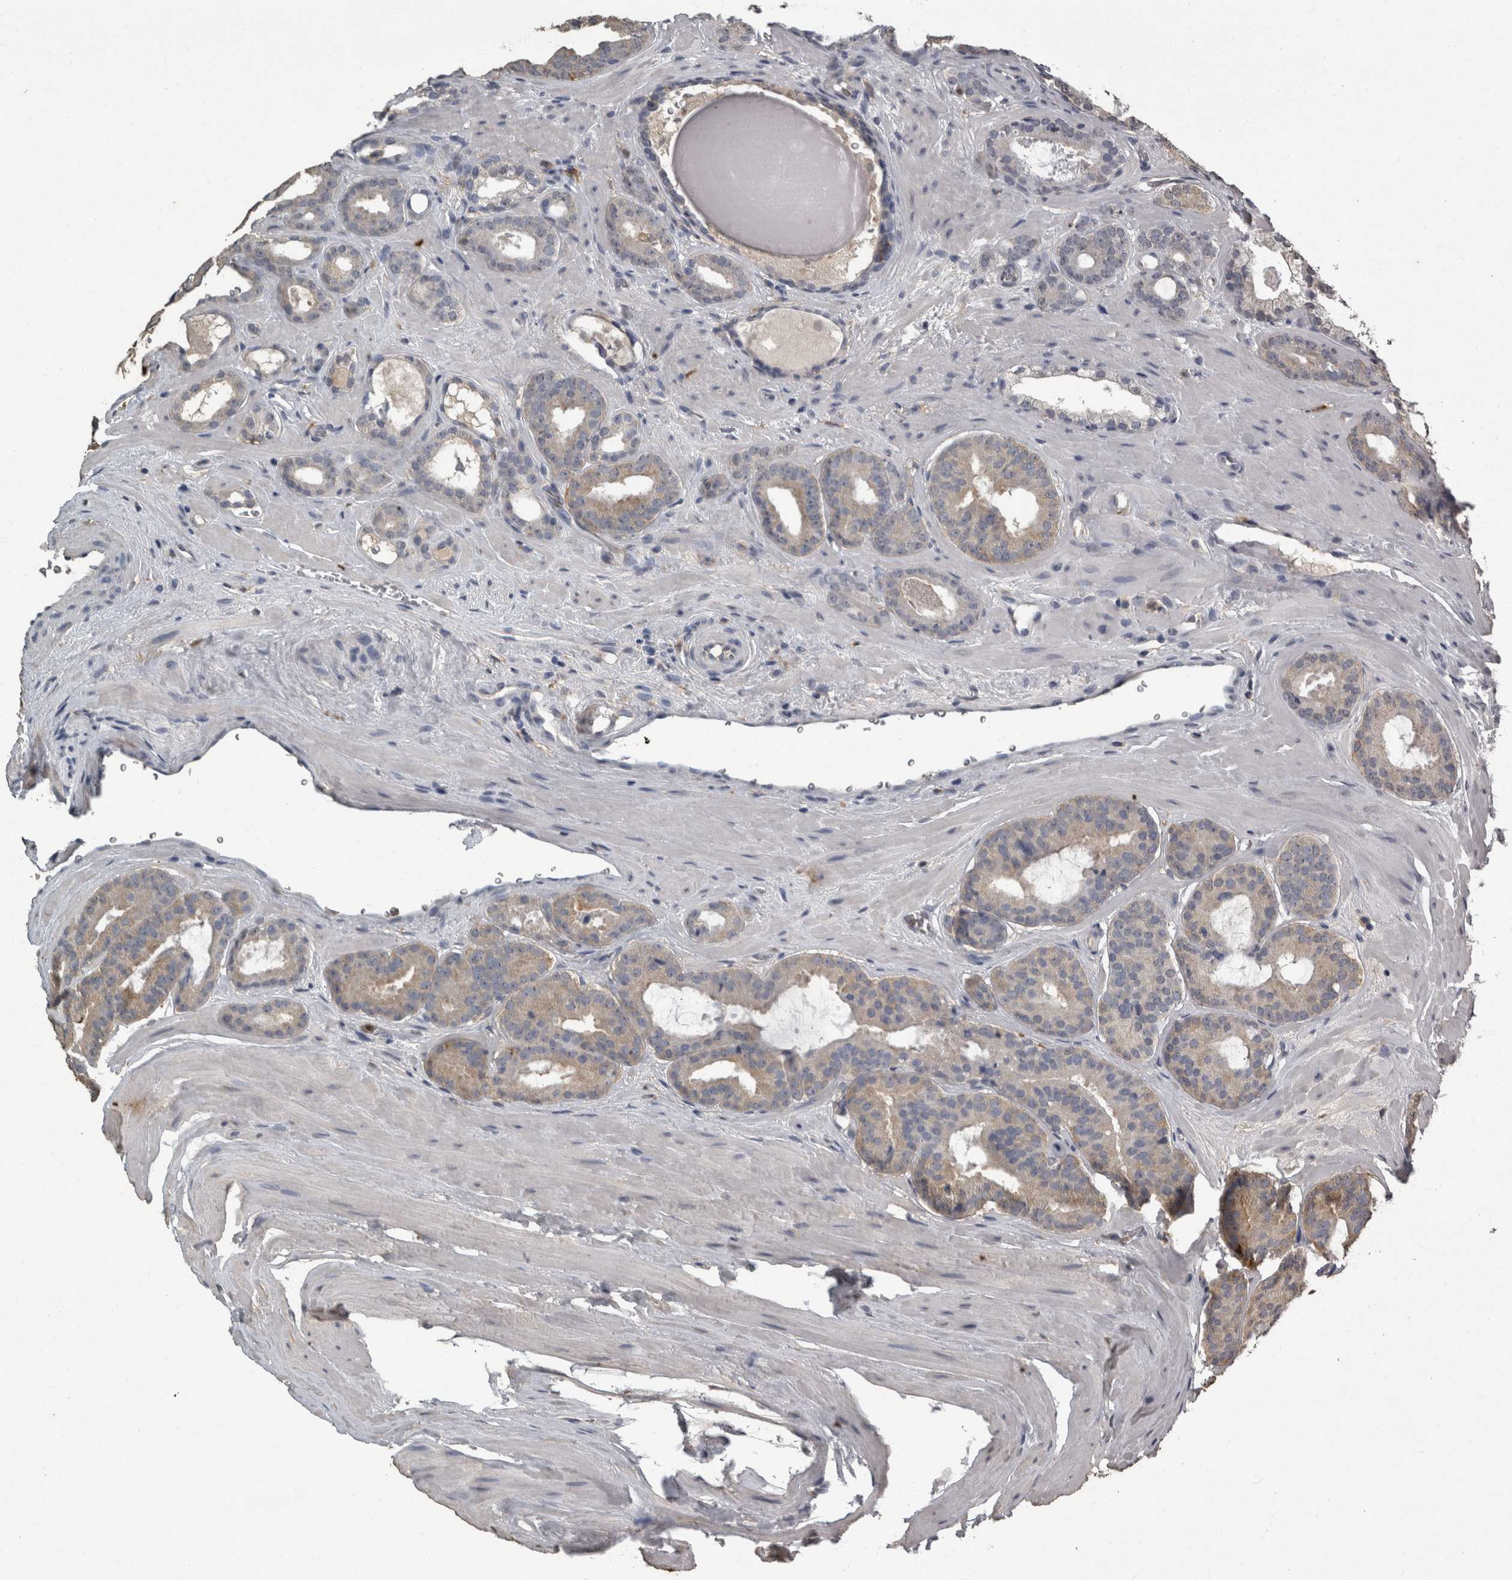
{"staining": {"intensity": "weak", "quantity": "<25%", "location": "cytoplasmic/membranous"}, "tissue": "prostate cancer", "cell_type": "Tumor cells", "image_type": "cancer", "snomed": [{"axis": "morphology", "description": "Adenocarcinoma, High grade"}, {"axis": "topography", "description": "Prostate"}], "caption": "A micrograph of human prostate cancer (high-grade adenocarcinoma) is negative for staining in tumor cells.", "gene": "PIK3AP1", "patient": {"sex": "male", "age": 60}}